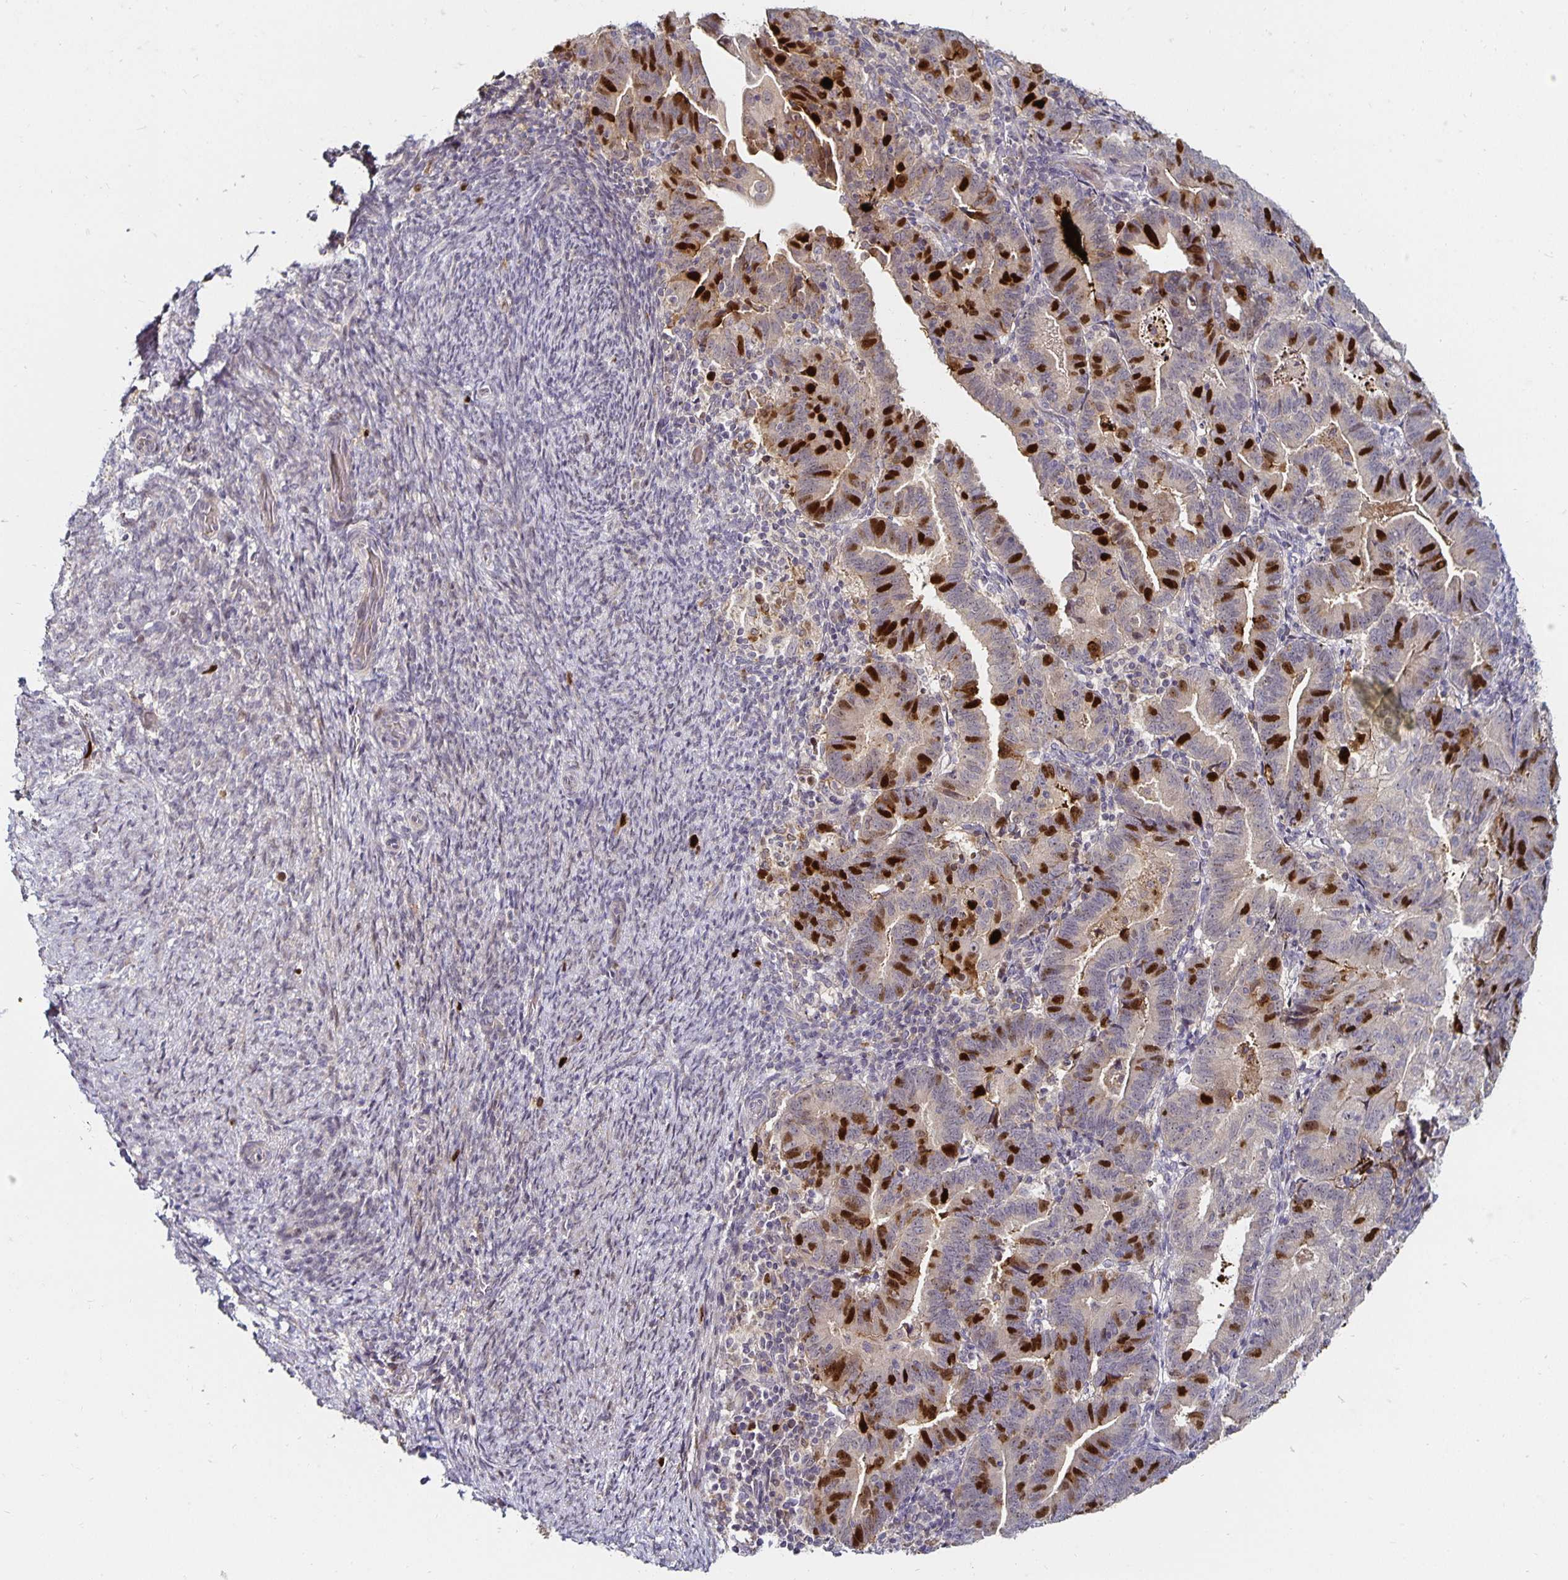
{"staining": {"intensity": "strong", "quantity": "<25%", "location": "nuclear"}, "tissue": "endometrial cancer", "cell_type": "Tumor cells", "image_type": "cancer", "snomed": [{"axis": "morphology", "description": "Adenocarcinoma, NOS"}, {"axis": "topography", "description": "Endometrium"}], "caption": "A photomicrograph of human endometrial adenocarcinoma stained for a protein exhibits strong nuclear brown staining in tumor cells.", "gene": "ANLN", "patient": {"sex": "female", "age": 70}}